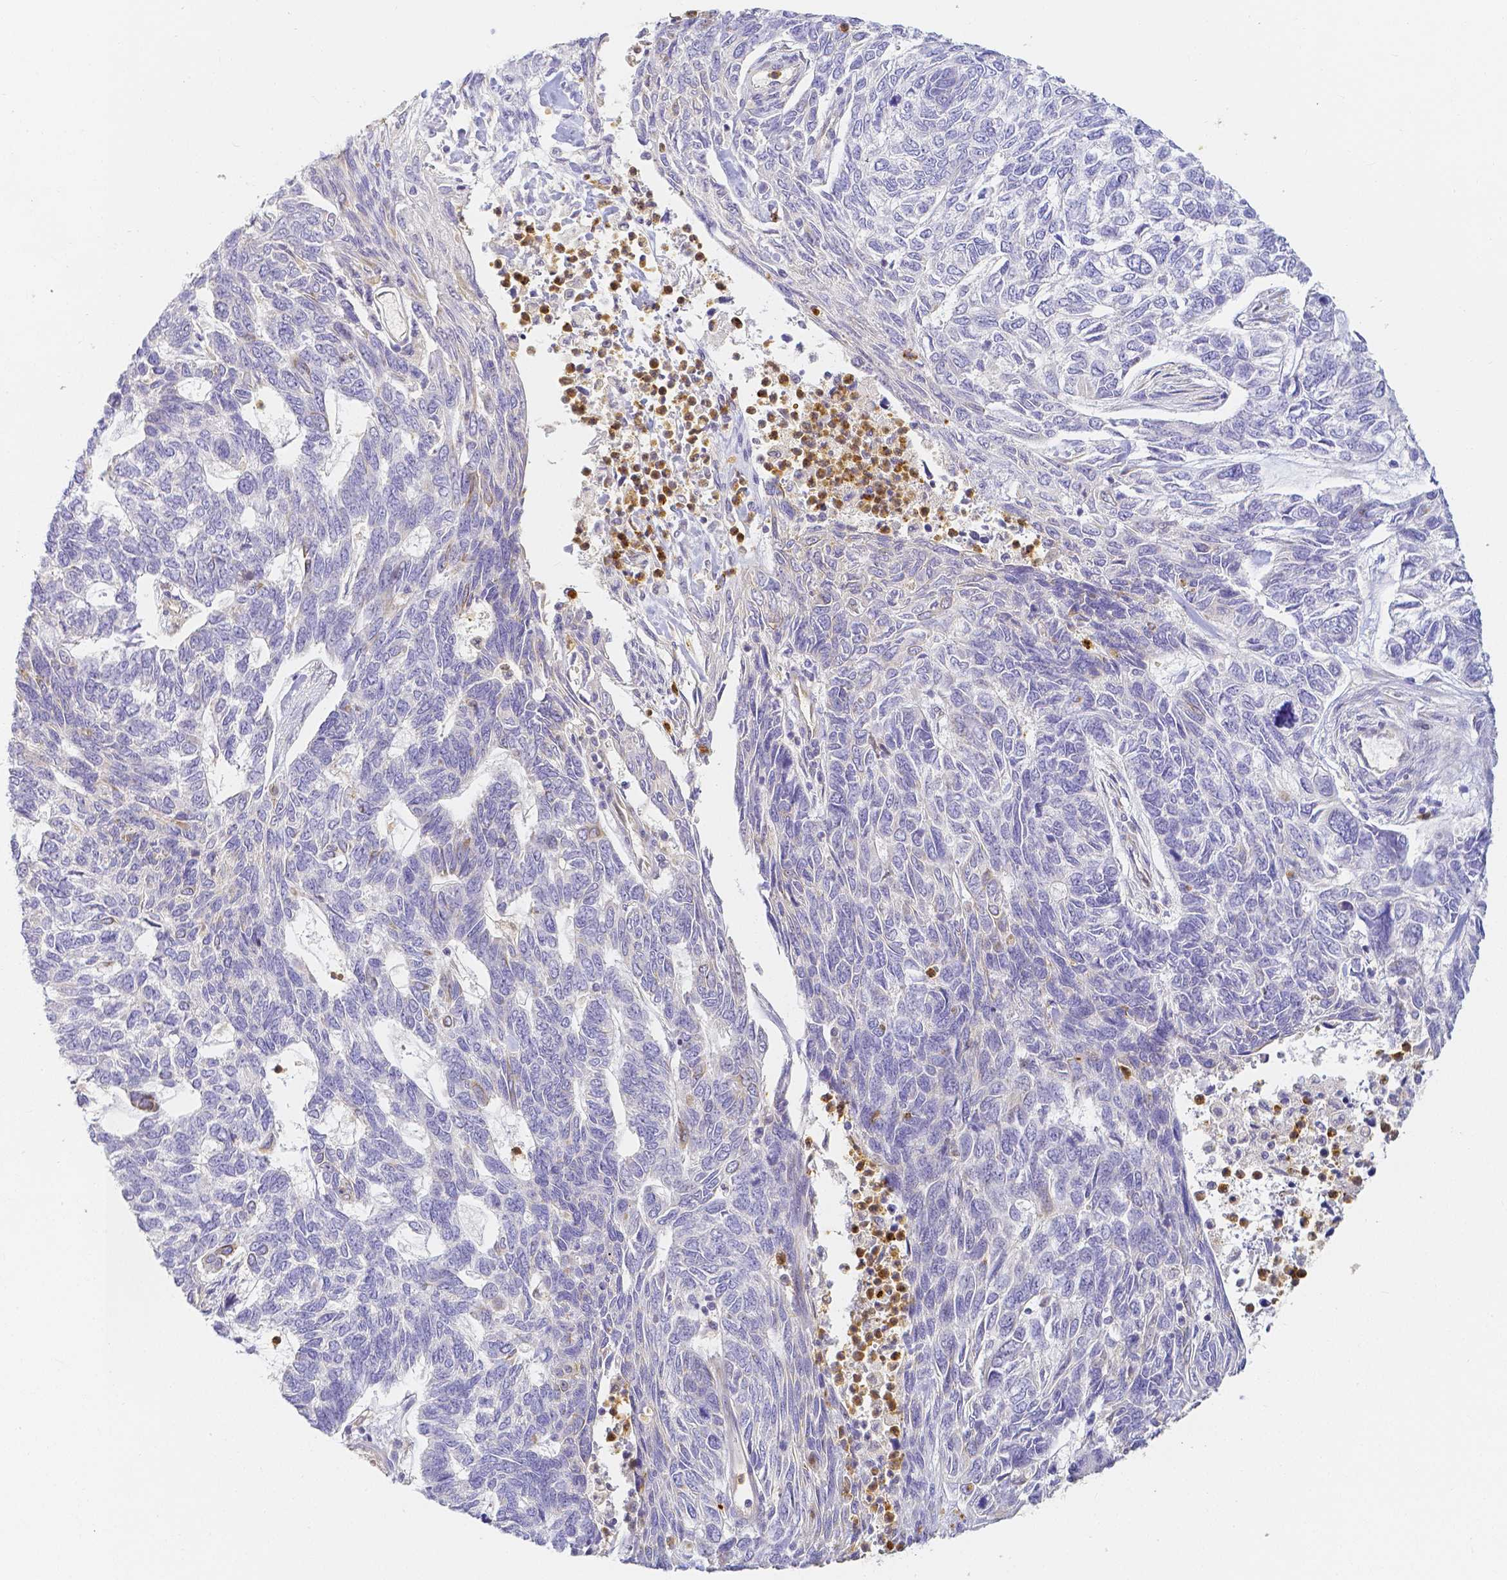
{"staining": {"intensity": "negative", "quantity": "none", "location": "none"}, "tissue": "skin cancer", "cell_type": "Tumor cells", "image_type": "cancer", "snomed": [{"axis": "morphology", "description": "Basal cell carcinoma"}, {"axis": "topography", "description": "Skin"}], "caption": "Tumor cells show no significant positivity in skin cancer.", "gene": "KCNH1", "patient": {"sex": "female", "age": 65}}